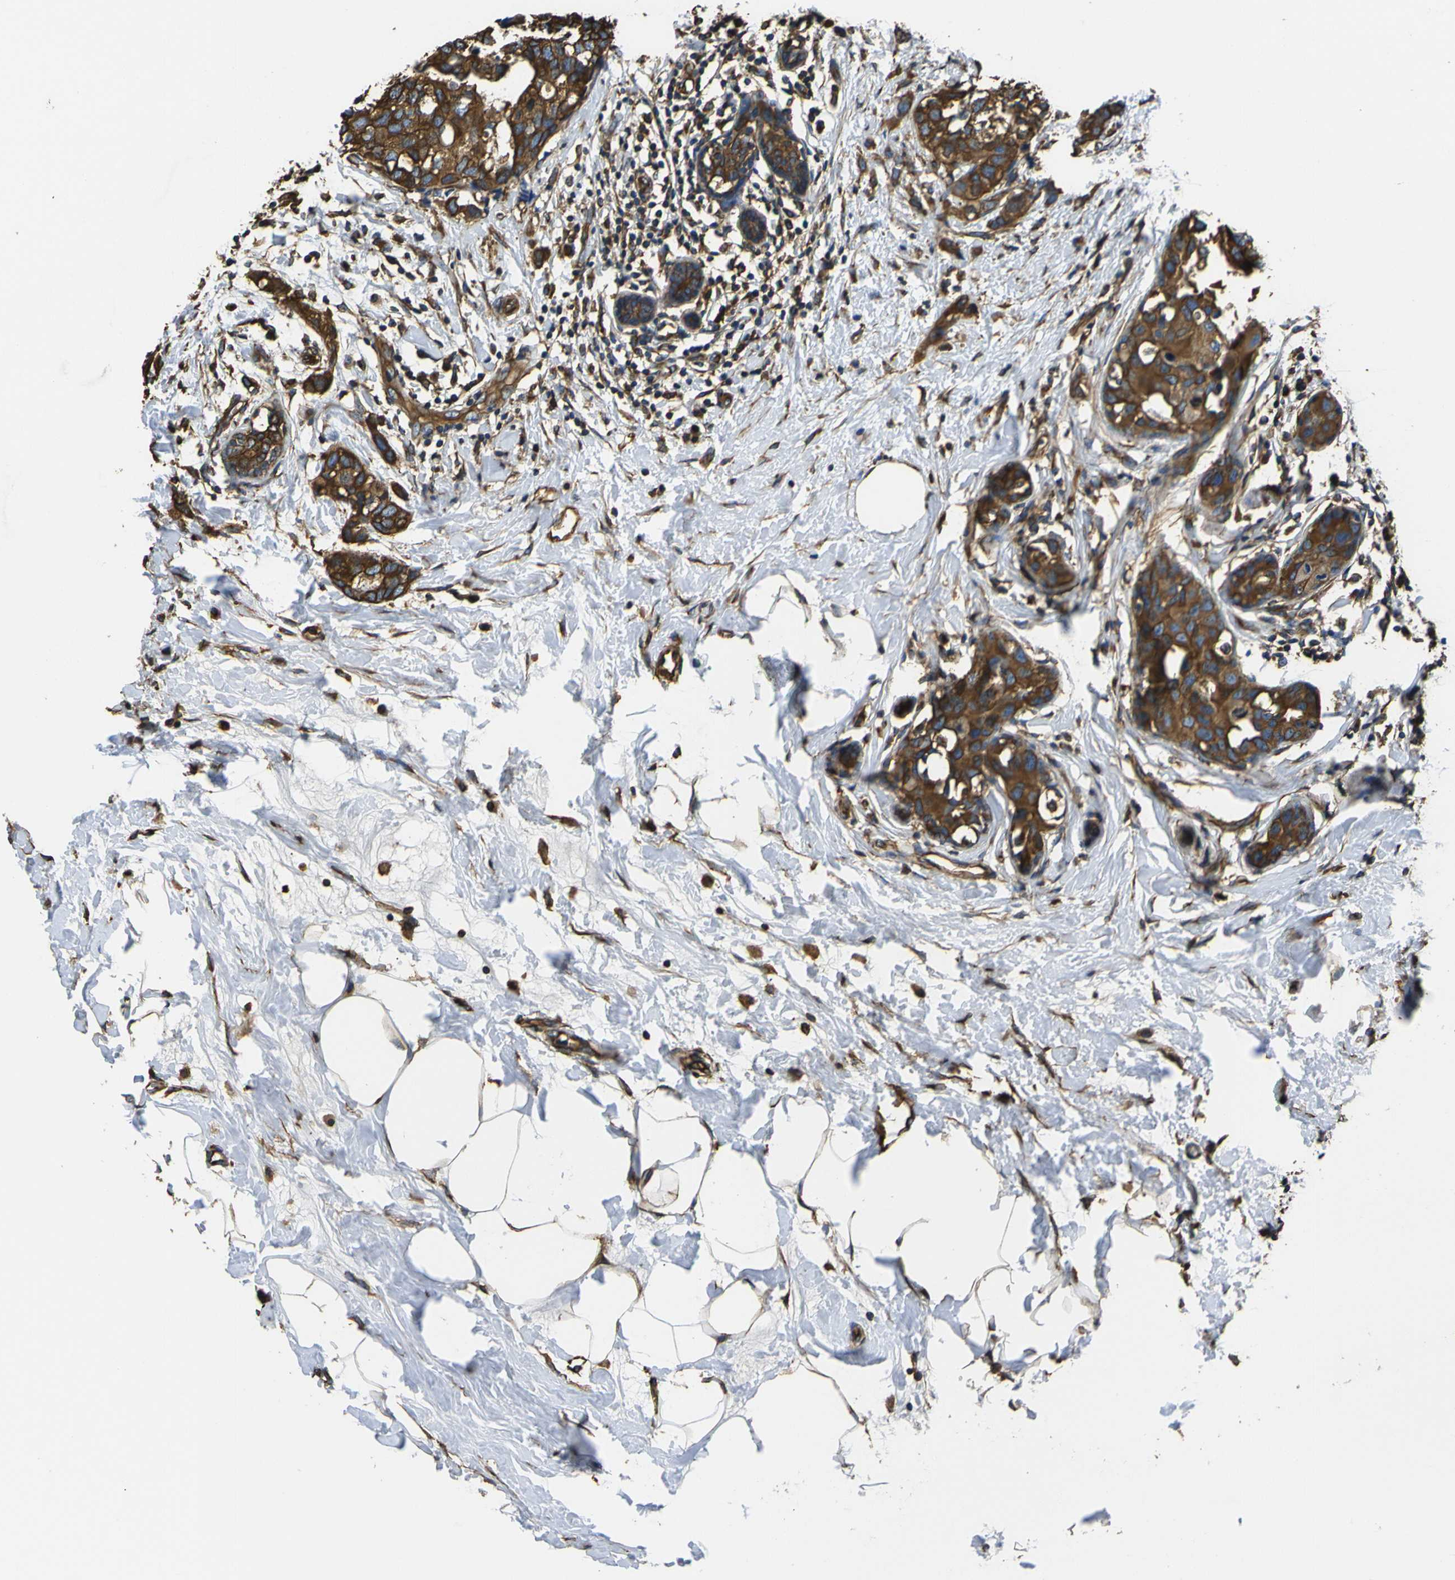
{"staining": {"intensity": "strong", "quantity": ">75%", "location": "cytoplasmic/membranous"}, "tissue": "breast cancer", "cell_type": "Tumor cells", "image_type": "cancer", "snomed": [{"axis": "morphology", "description": "Normal tissue, NOS"}, {"axis": "morphology", "description": "Duct carcinoma"}, {"axis": "topography", "description": "Breast"}], "caption": "Immunohistochemistry micrograph of neoplastic tissue: human breast cancer stained using immunohistochemistry (IHC) shows high levels of strong protein expression localized specifically in the cytoplasmic/membranous of tumor cells, appearing as a cytoplasmic/membranous brown color.", "gene": "TUBB", "patient": {"sex": "female", "age": 50}}